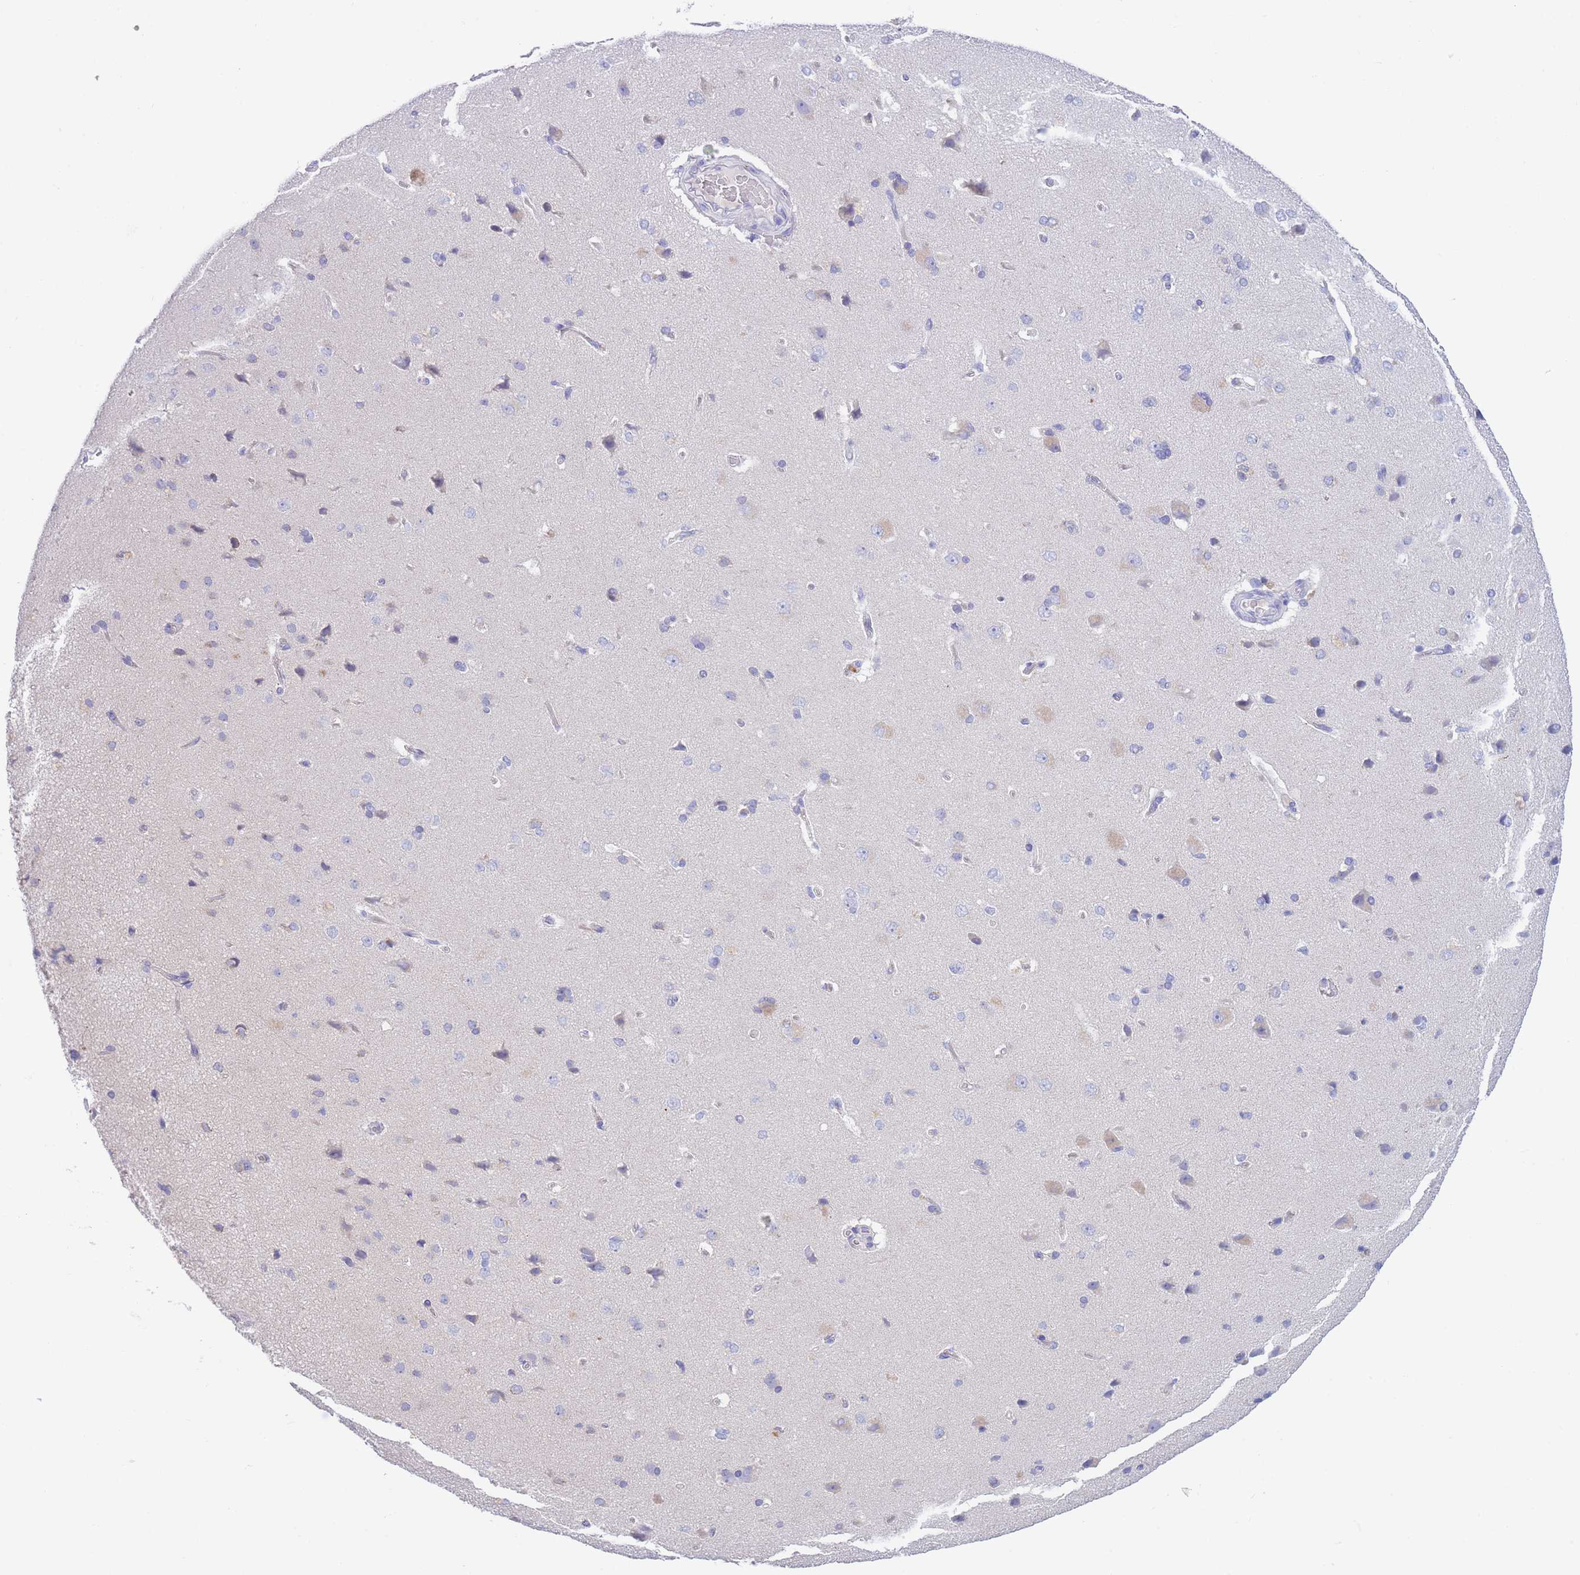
{"staining": {"intensity": "negative", "quantity": "none", "location": "none"}, "tissue": "cerebral cortex", "cell_type": "Endothelial cells", "image_type": "normal", "snomed": [{"axis": "morphology", "description": "Normal tissue, NOS"}, {"axis": "topography", "description": "Cerebral cortex"}], "caption": "IHC histopathology image of normal cerebral cortex: human cerebral cortex stained with DAB (3,3'-diaminobenzidine) exhibits no significant protein positivity in endothelial cells.", "gene": "PCDHB3", "patient": {"sex": "male", "age": 62}}